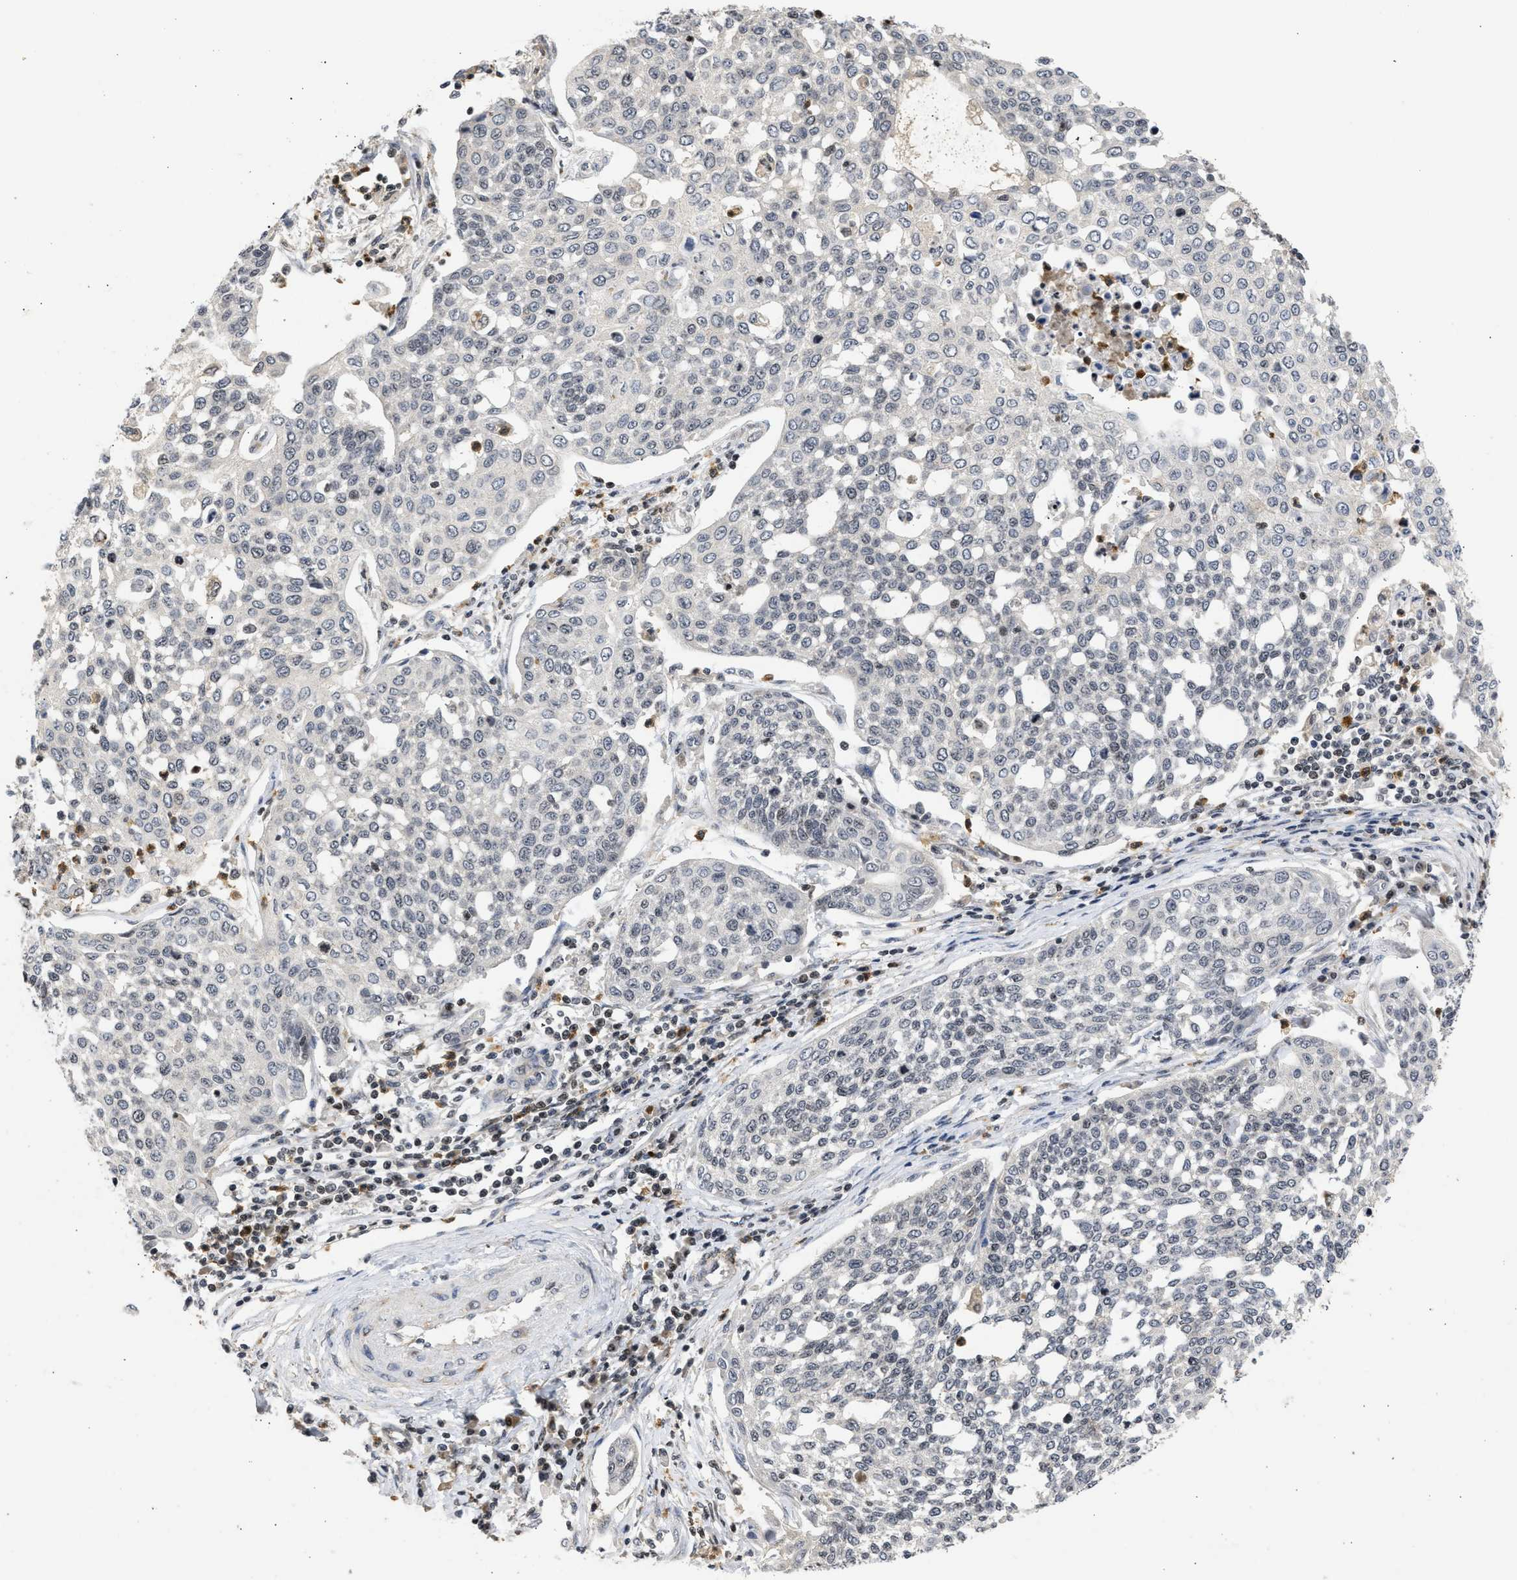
{"staining": {"intensity": "negative", "quantity": "none", "location": "none"}, "tissue": "cervical cancer", "cell_type": "Tumor cells", "image_type": "cancer", "snomed": [{"axis": "morphology", "description": "Squamous cell carcinoma, NOS"}, {"axis": "topography", "description": "Cervix"}], "caption": "The micrograph shows no staining of tumor cells in cervical cancer.", "gene": "ENSG00000142539", "patient": {"sex": "female", "age": 34}}